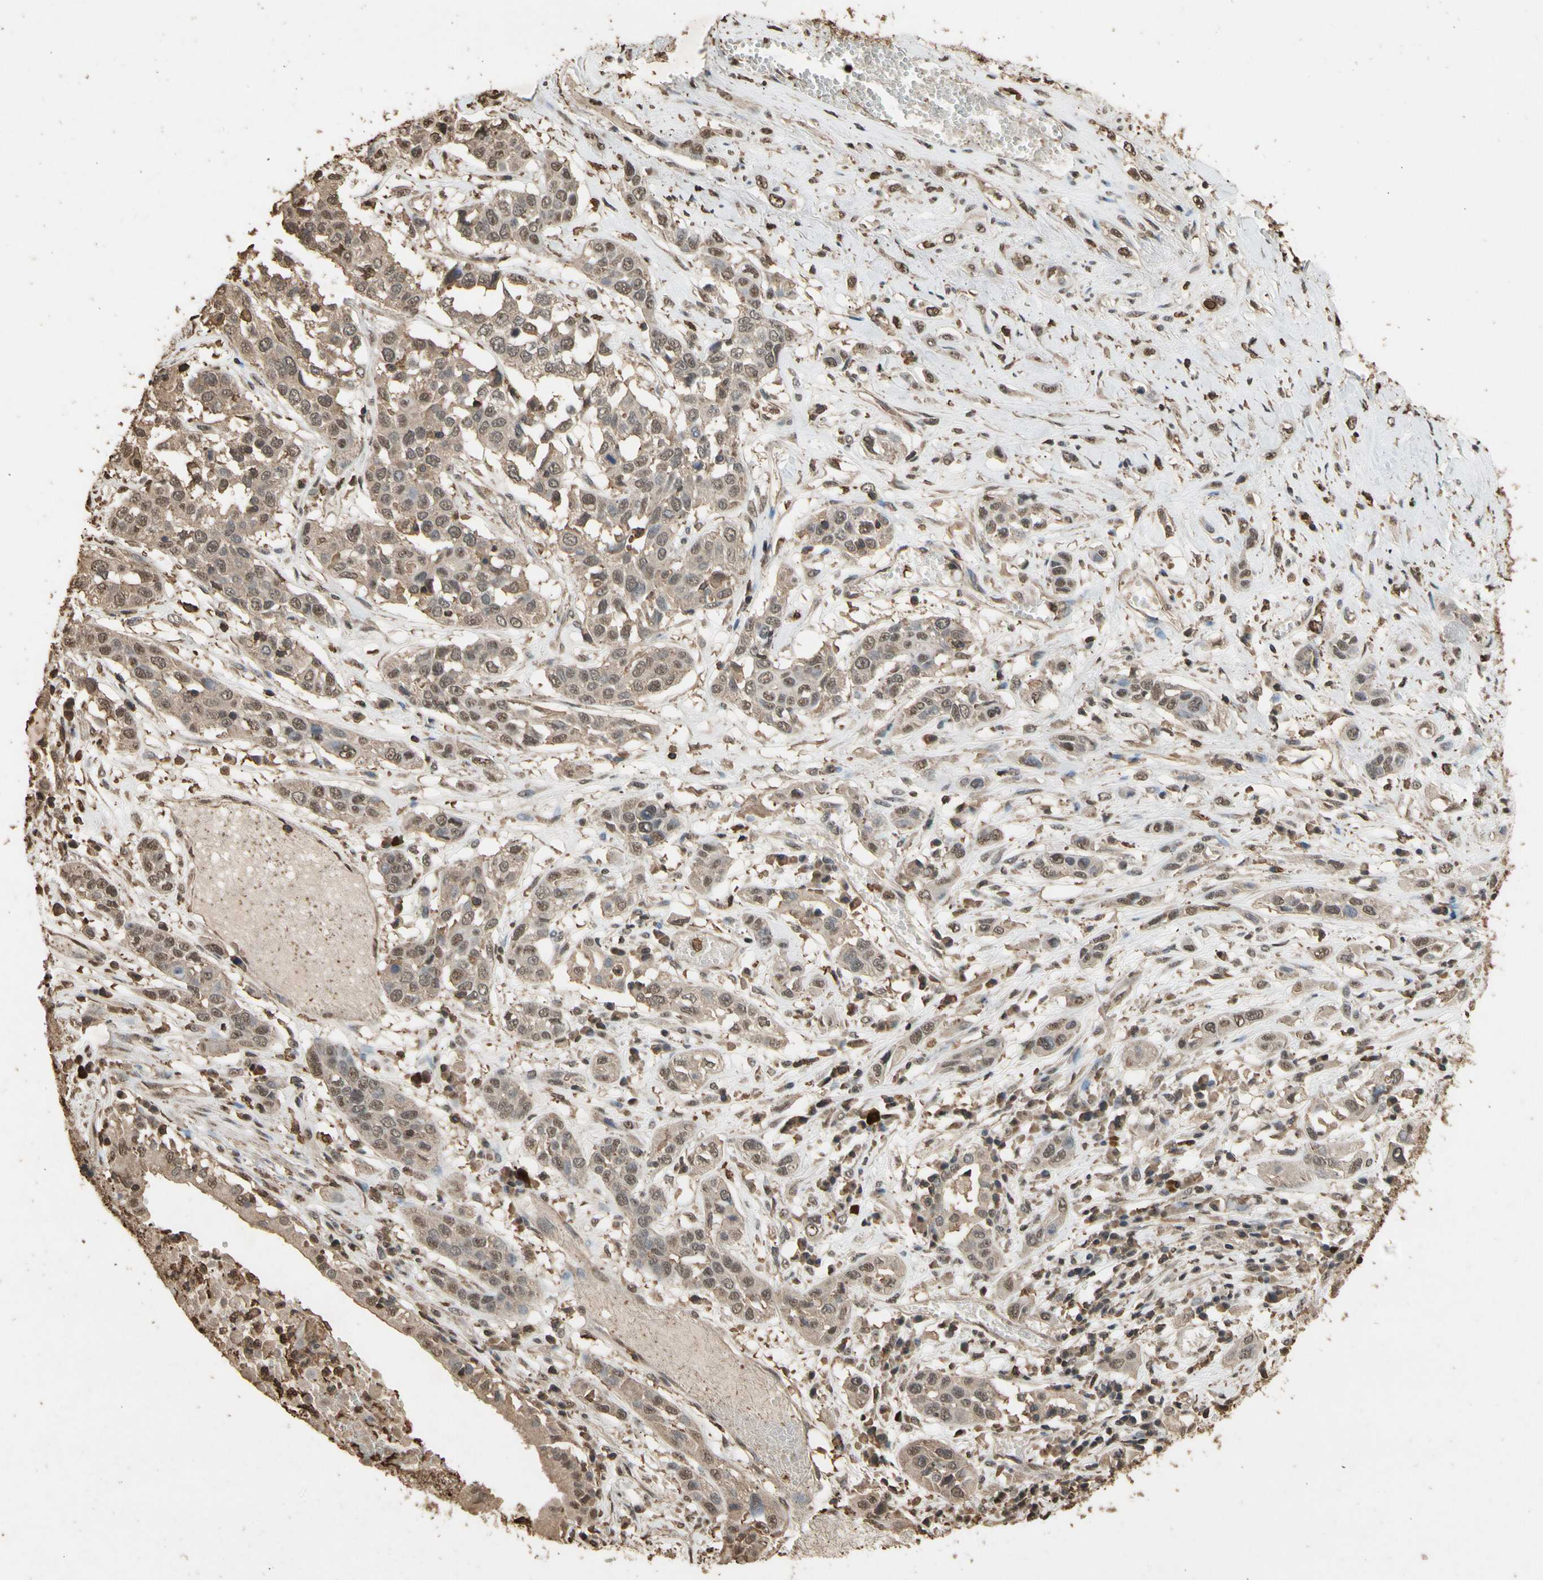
{"staining": {"intensity": "moderate", "quantity": ">75%", "location": "cytoplasmic/membranous,nuclear"}, "tissue": "lung cancer", "cell_type": "Tumor cells", "image_type": "cancer", "snomed": [{"axis": "morphology", "description": "Squamous cell carcinoma, NOS"}, {"axis": "topography", "description": "Lung"}], "caption": "Lung squamous cell carcinoma tissue exhibits moderate cytoplasmic/membranous and nuclear positivity in about >75% of tumor cells", "gene": "TNFSF13B", "patient": {"sex": "male", "age": 71}}